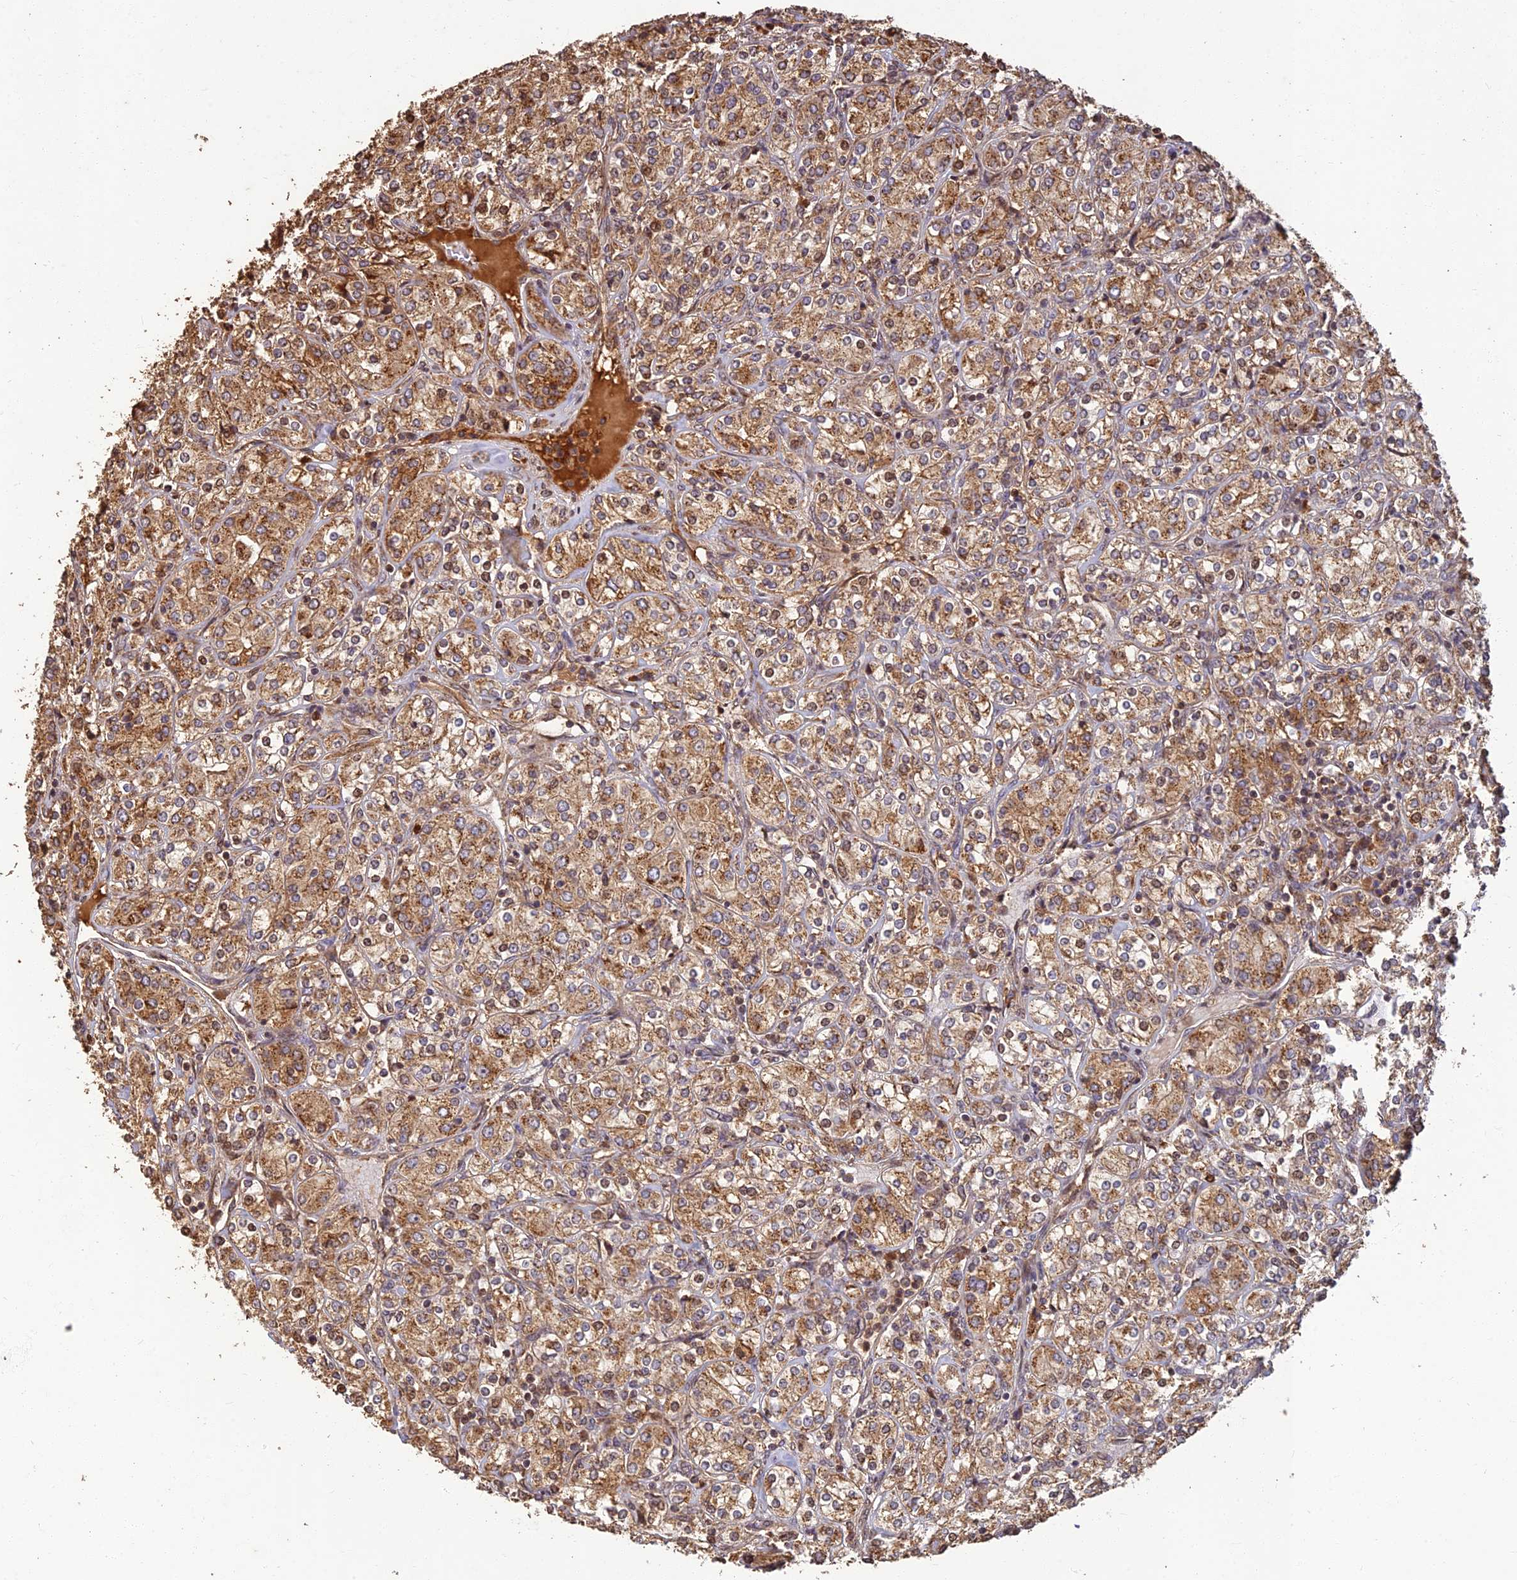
{"staining": {"intensity": "moderate", "quantity": ">75%", "location": "cytoplasmic/membranous"}, "tissue": "renal cancer", "cell_type": "Tumor cells", "image_type": "cancer", "snomed": [{"axis": "morphology", "description": "Adenocarcinoma, NOS"}, {"axis": "topography", "description": "Kidney"}], "caption": "Tumor cells display medium levels of moderate cytoplasmic/membranous expression in about >75% of cells in human renal adenocarcinoma.", "gene": "CORO1C", "patient": {"sex": "male", "age": 77}}